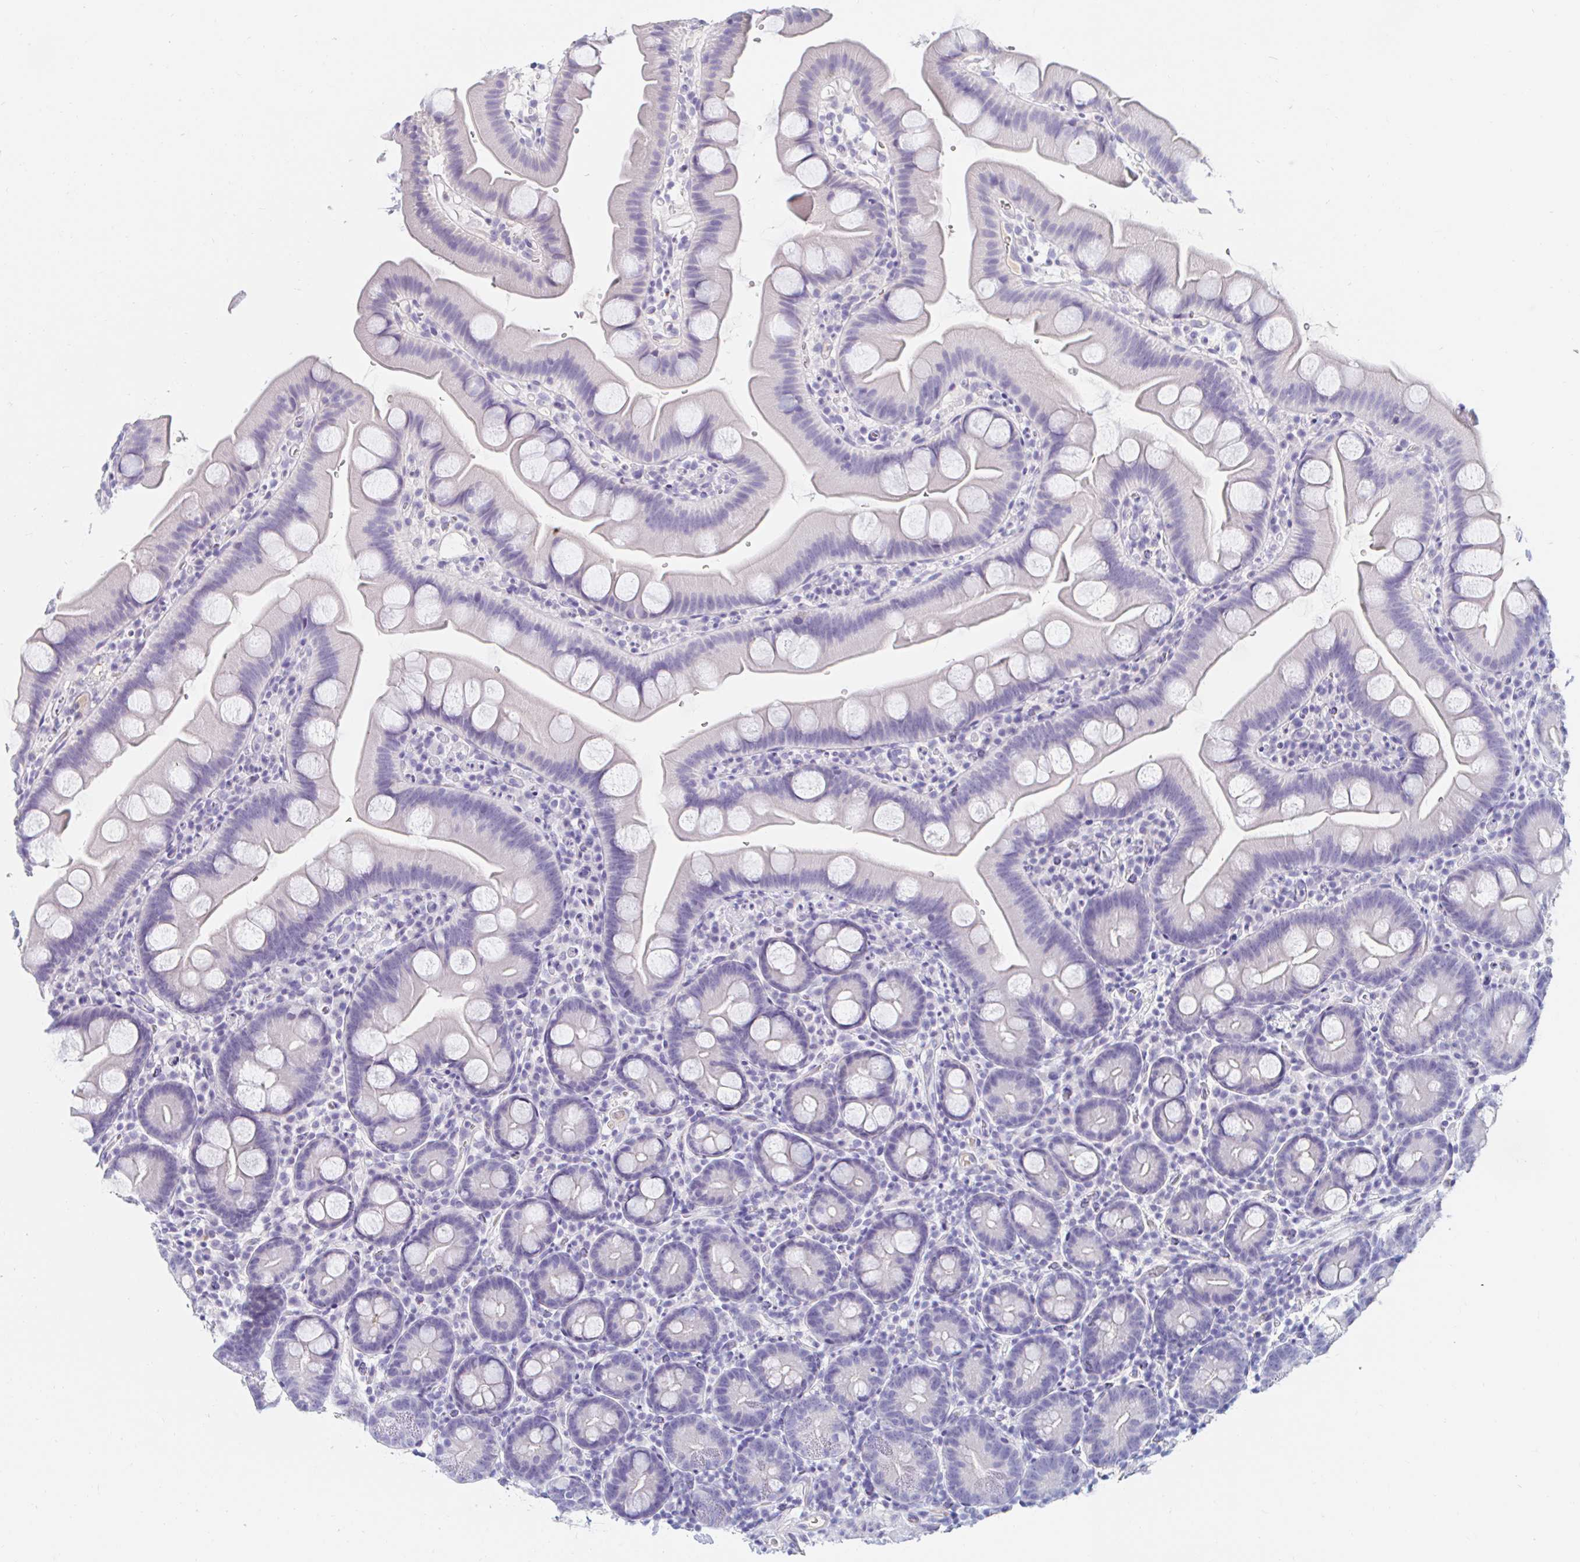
{"staining": {"intensity": "negative", "quantity": "none", "location": "none"}, "tissue": "small intestine", "cell_type": "Glandular cells", "image_type": "normal", "snomed": [{"axis": "morphology", "description": "Normal tissue, NOS"}, {"axis": "topography", "description": "Small intestine"}], "caption": "Benign small intestine was stained to show a protein in brown. There is no significant staining in glandular cells.", "gene": "TEX44", "patient": {"sex": "female", "age": 68}}